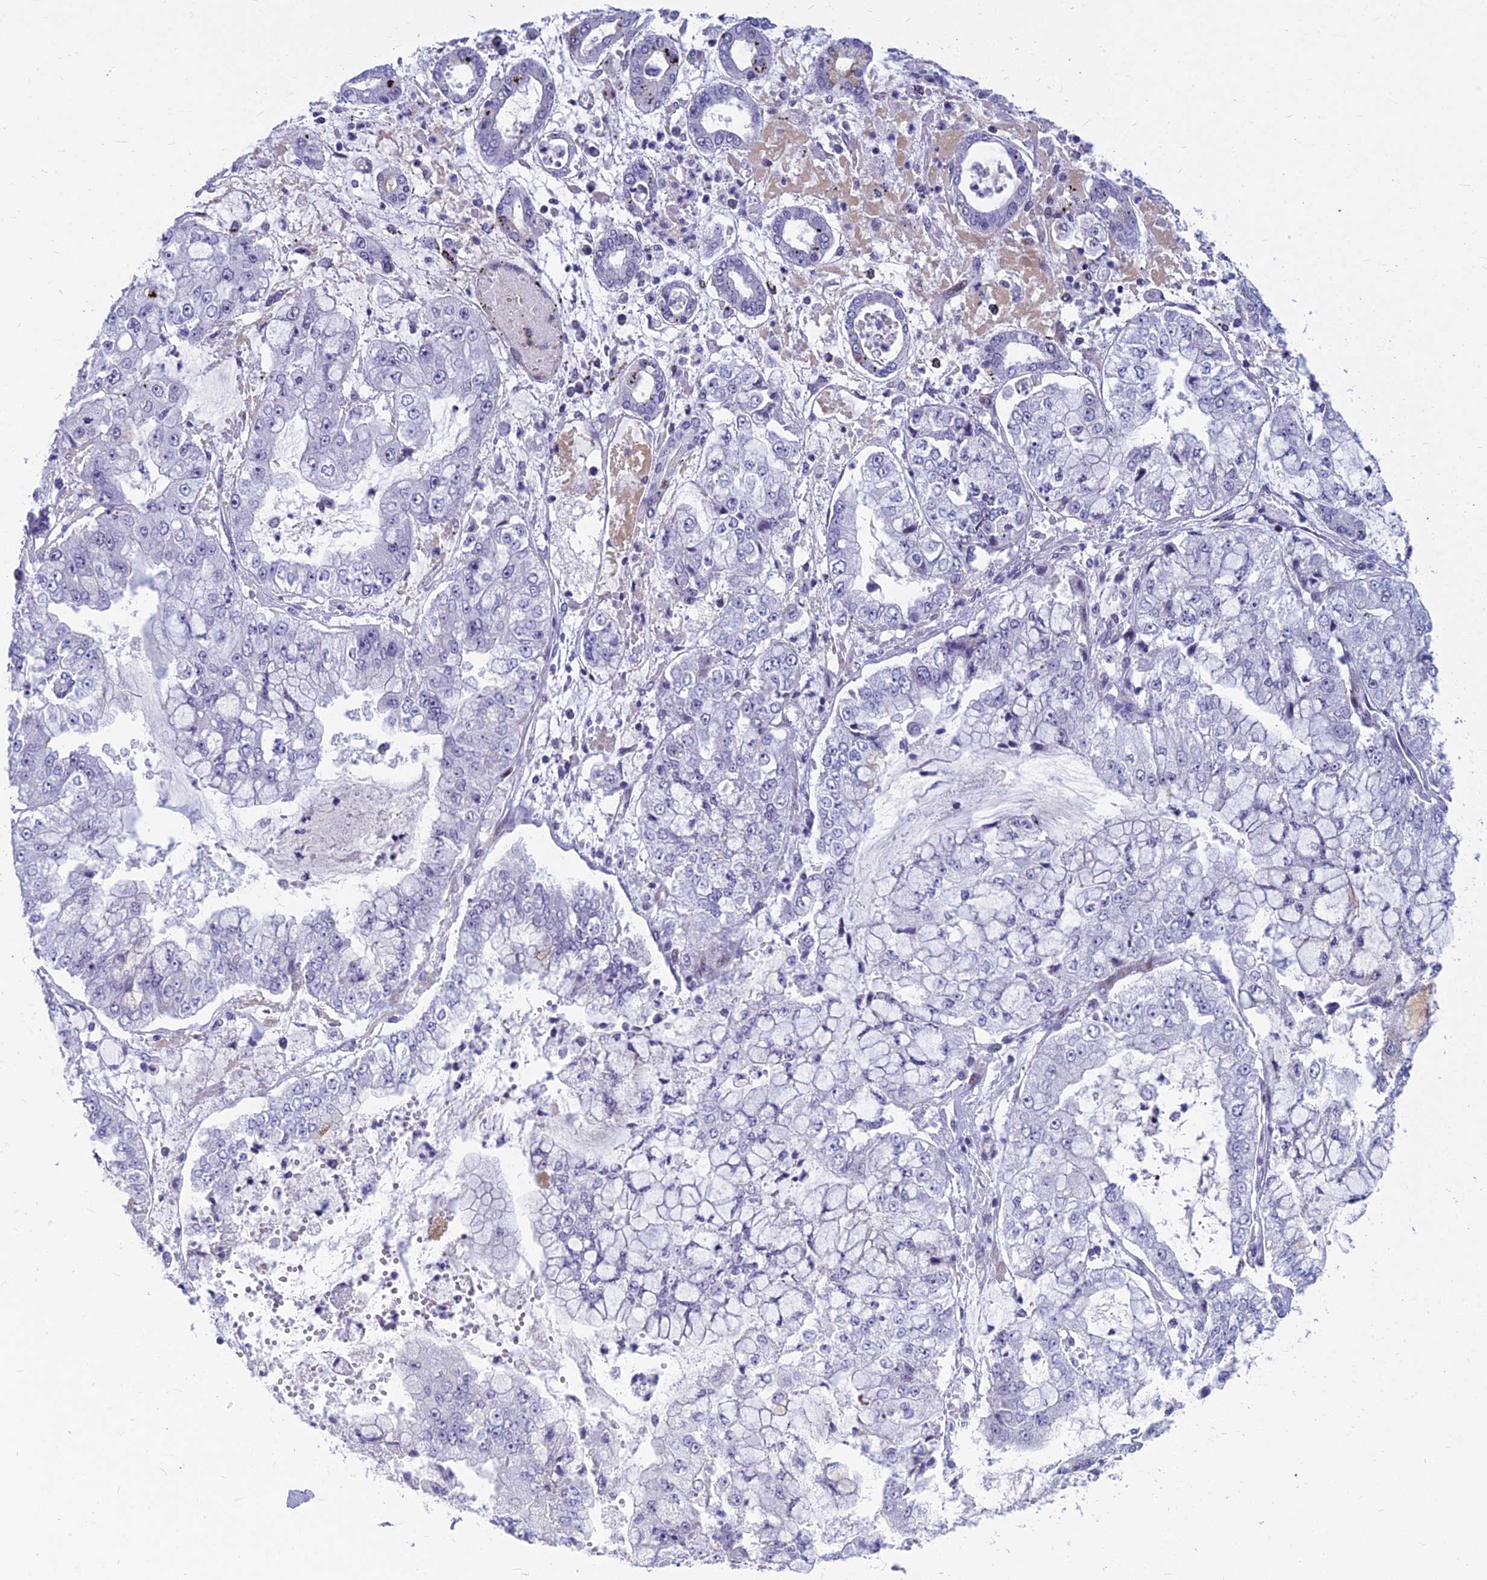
{"staining": {"intensity": "negative", "quantity": "none", "location": "none"}, "tissue": "stomach cancer", "cell_type": "Tumor cells", "image_type": "cancer", "snomed": [{"axis": "morphology", "description": "Adenocarcinoma, NOS"}, {"axis": "topography", "description": "Stomach"}], "caption": "This micrograph is of stomach cancer (adenocarcinoma) stained with immunohistochemistry to label a protein in brown with the nuclei are counter-stained blue. There is no staining in tumor cells. The staining is performed using DAB brown chromogen with nuclei counter-stained in using hematoxylin.", "gene": "MYBPC2", "patient": {"sex": "male", "age": 76}}